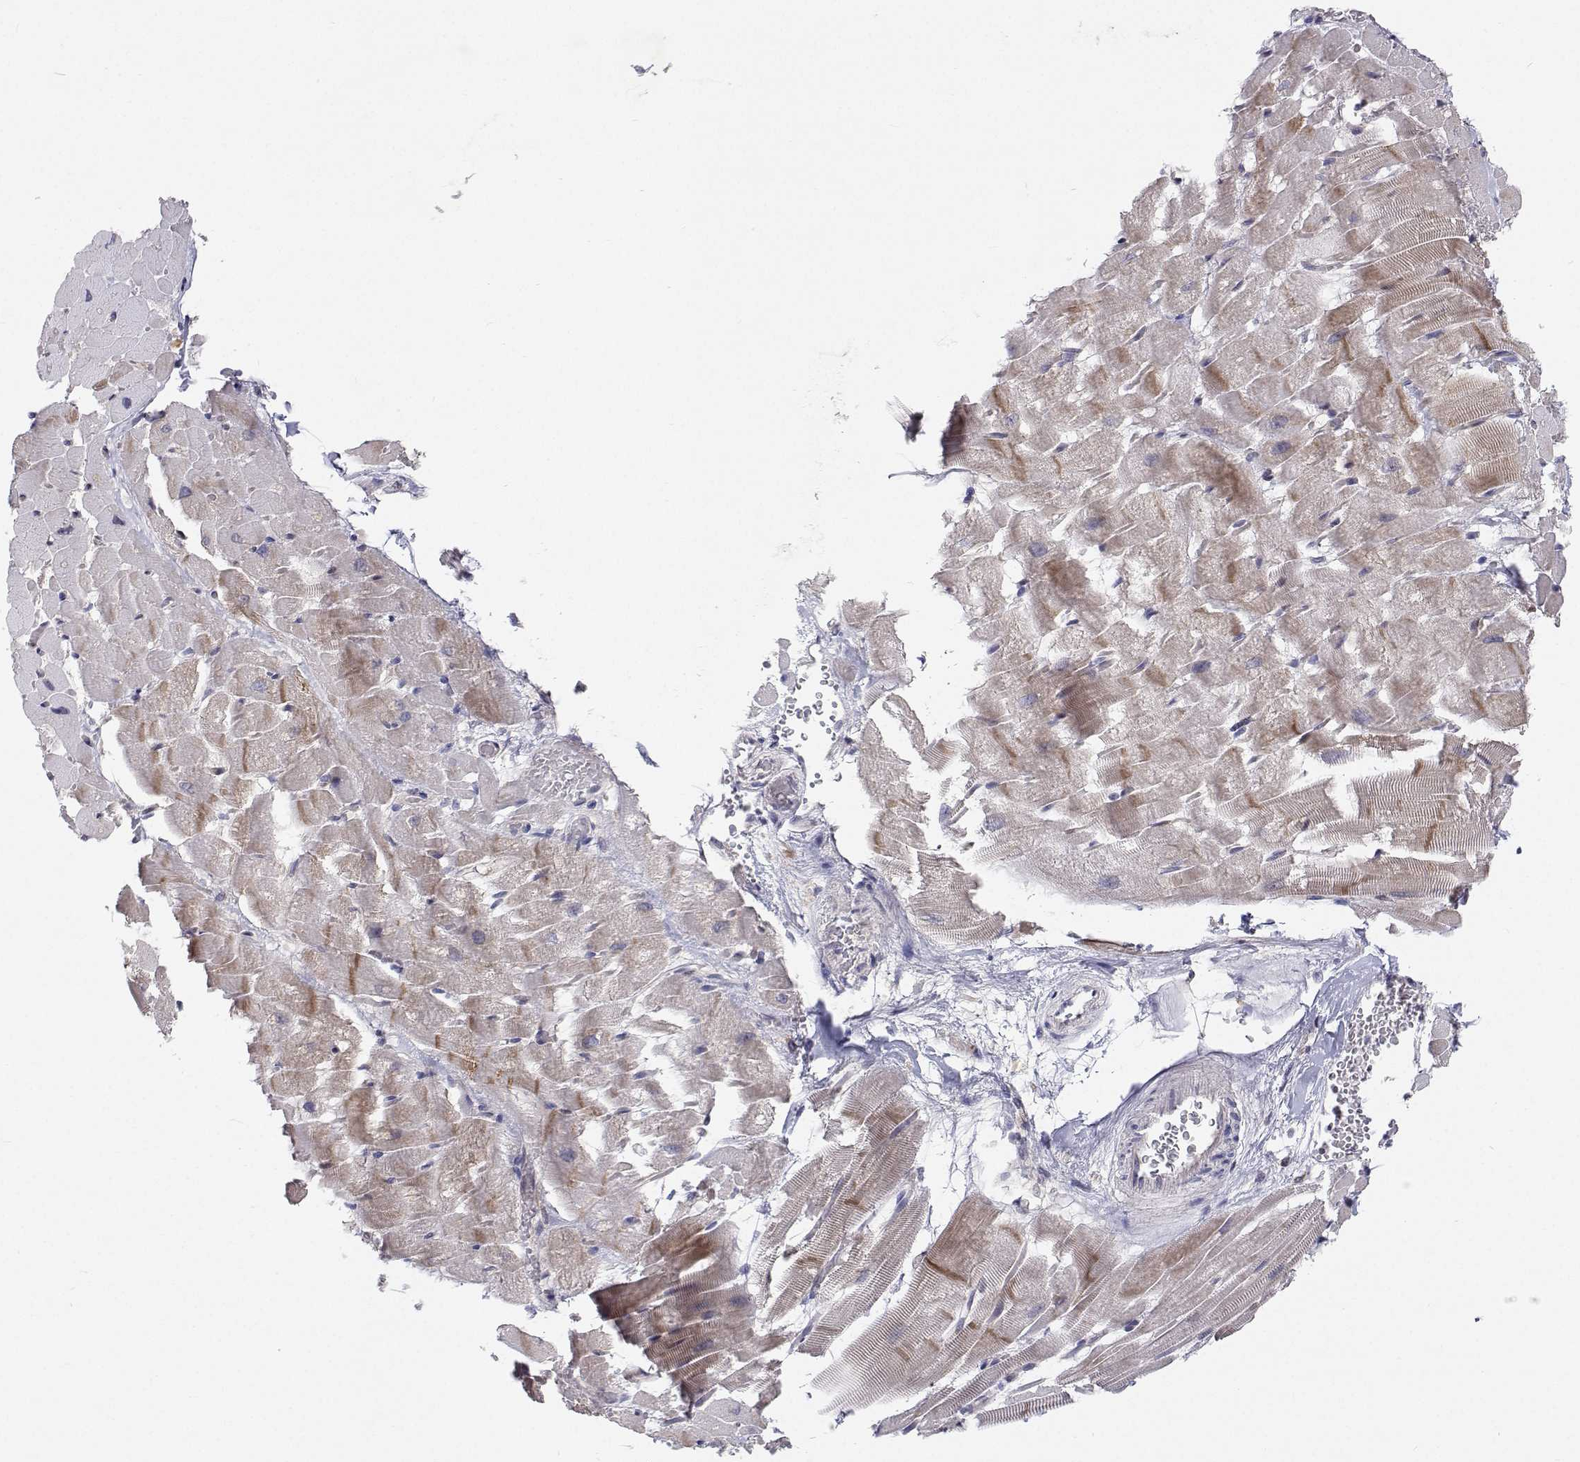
{"staining": {"intensity": "moderate", "quantity": "<25%", "location": "cytoplasmic/membranous"}, "tissue": "heart muscle", "cell_type": "Cardiomyocytes", "image_type": "normal", "snomed": [{"axis": "morphology", "description": "Normal tissue, NOS"}, {"axis": "topography", "description": "Heart"}], "caption": "An immunohistochemistry (IHC) histopathology image of benign tissue is shown. Protein staining in brown highlights moderate cytoplasmic/membranous positivity in heart muscle within cardiomyocytes. (brown staining indicates protein expression, while blue staining denotes nuclei).", "gene": "MYPN", "patient": {"sex": "male", "age": 37}}